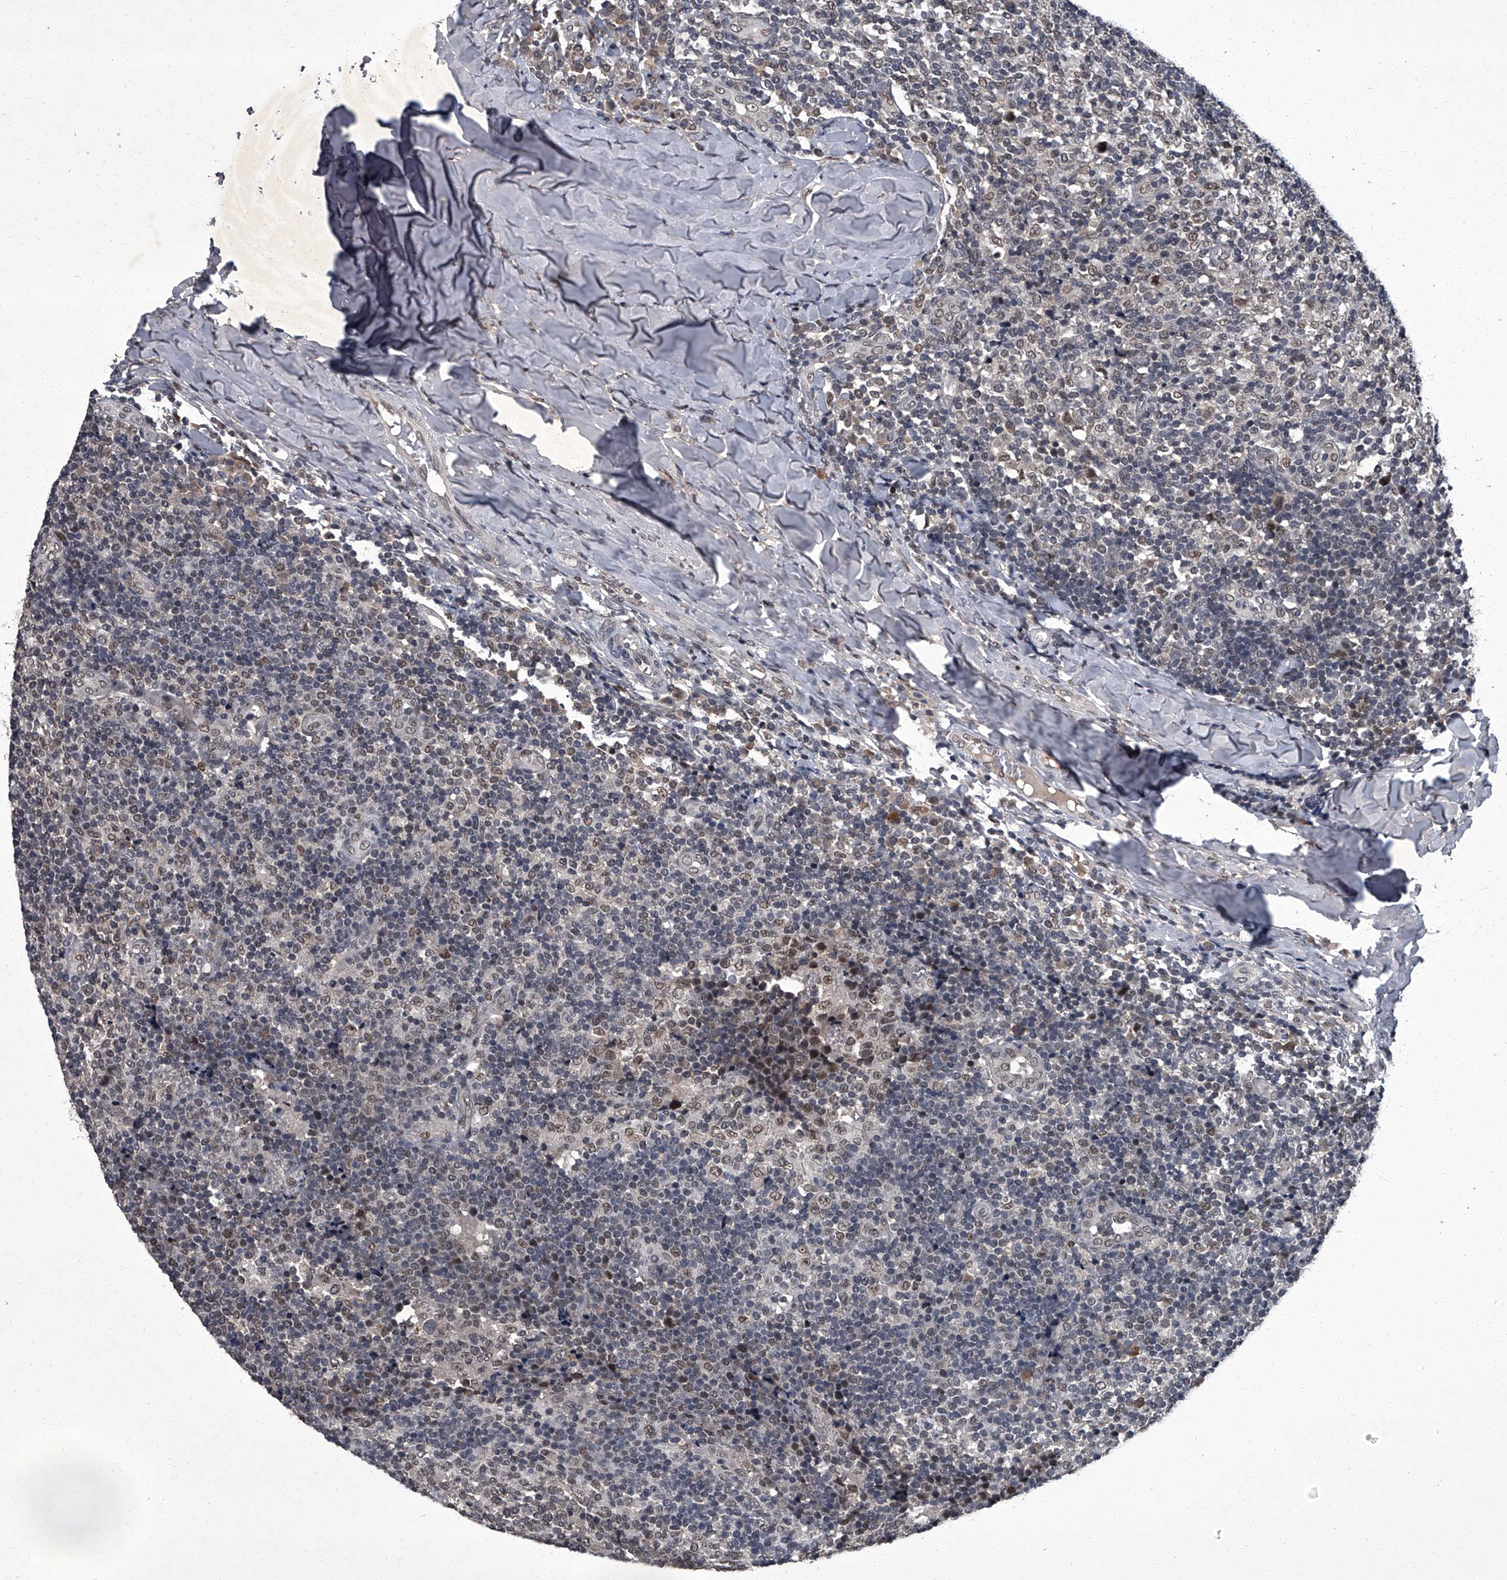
{"staining": {"intensity": "weak", "quantity": "25%-75%", "location": "nuclear"}, "tissue": "tonsil", "cell_type": "Germinal center cells", "image_type": "normal", "snomed": [{"axis": "morphology", "description": "Normal tissue, NOS"}, {"axis": "topography", "description": "Tonsil"}], "caption": "Approximately 25%-75% of germinal center cells in benign human tonsil reveal weak nuclear protein positivity as visualized by brown immunohistochemical staining.", "gene": "ZNF518B", "patient": {"sex": "female", "age": 19}}